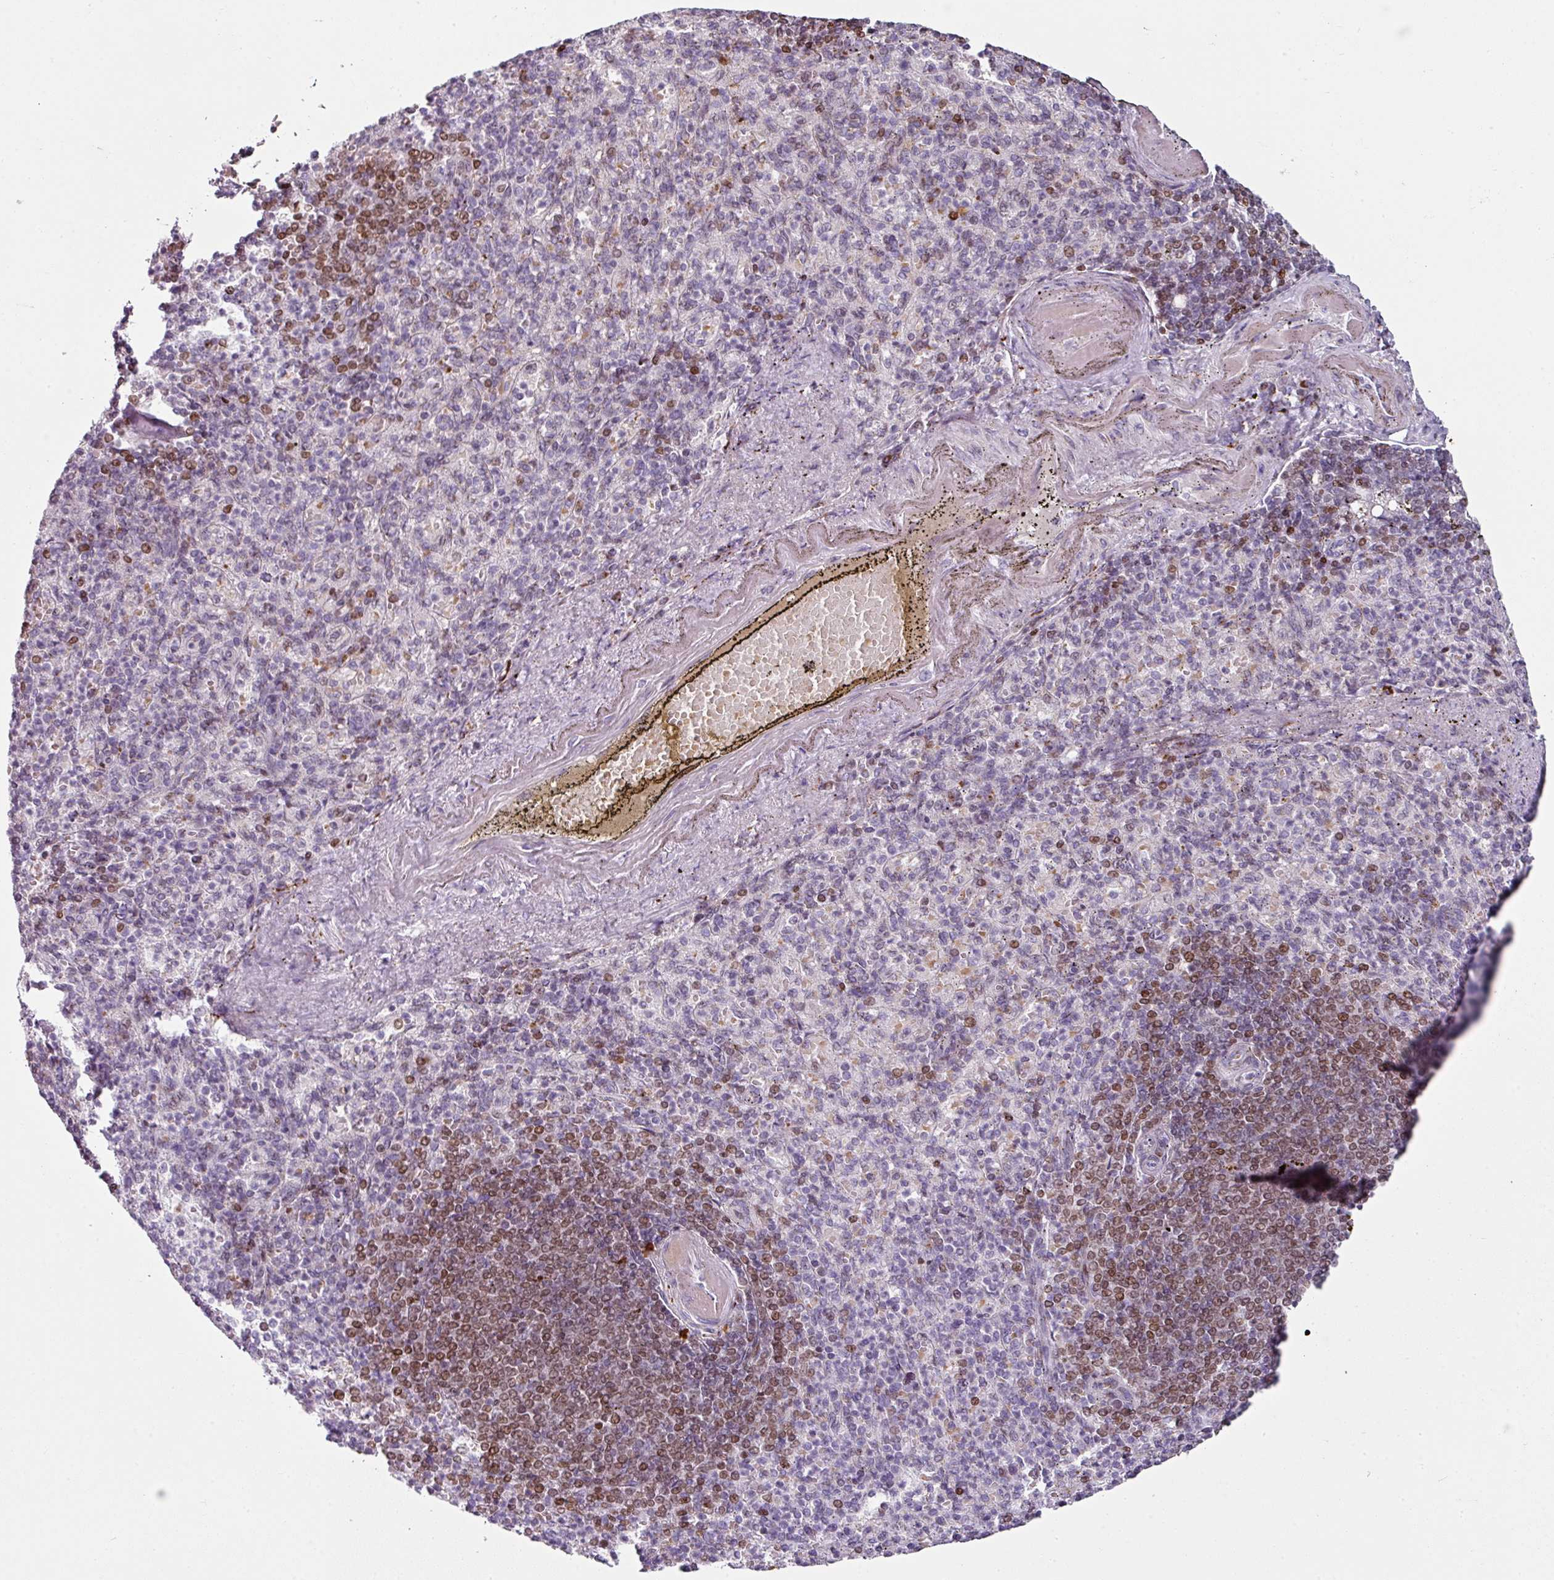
{"staining": {"intensity": "moderate", "quantity": "<25%", "location": "nuclear"}, "tissue": "spleen", "cell_type": "Cells in red pulp", "image_type": "normal", "snomed": [{"axis": "morphology", "description": "Normal tissue, NOS"}, {"axis": "topography", "description": "Spleen"}], "caption": "Moderate nuclear staining for a protein is present in approximately <25% of cells in red pulp of benign spleen using immunohistochemistry.", "gene": "SYT8", "patient": {"sex": "female", "age": 74}}